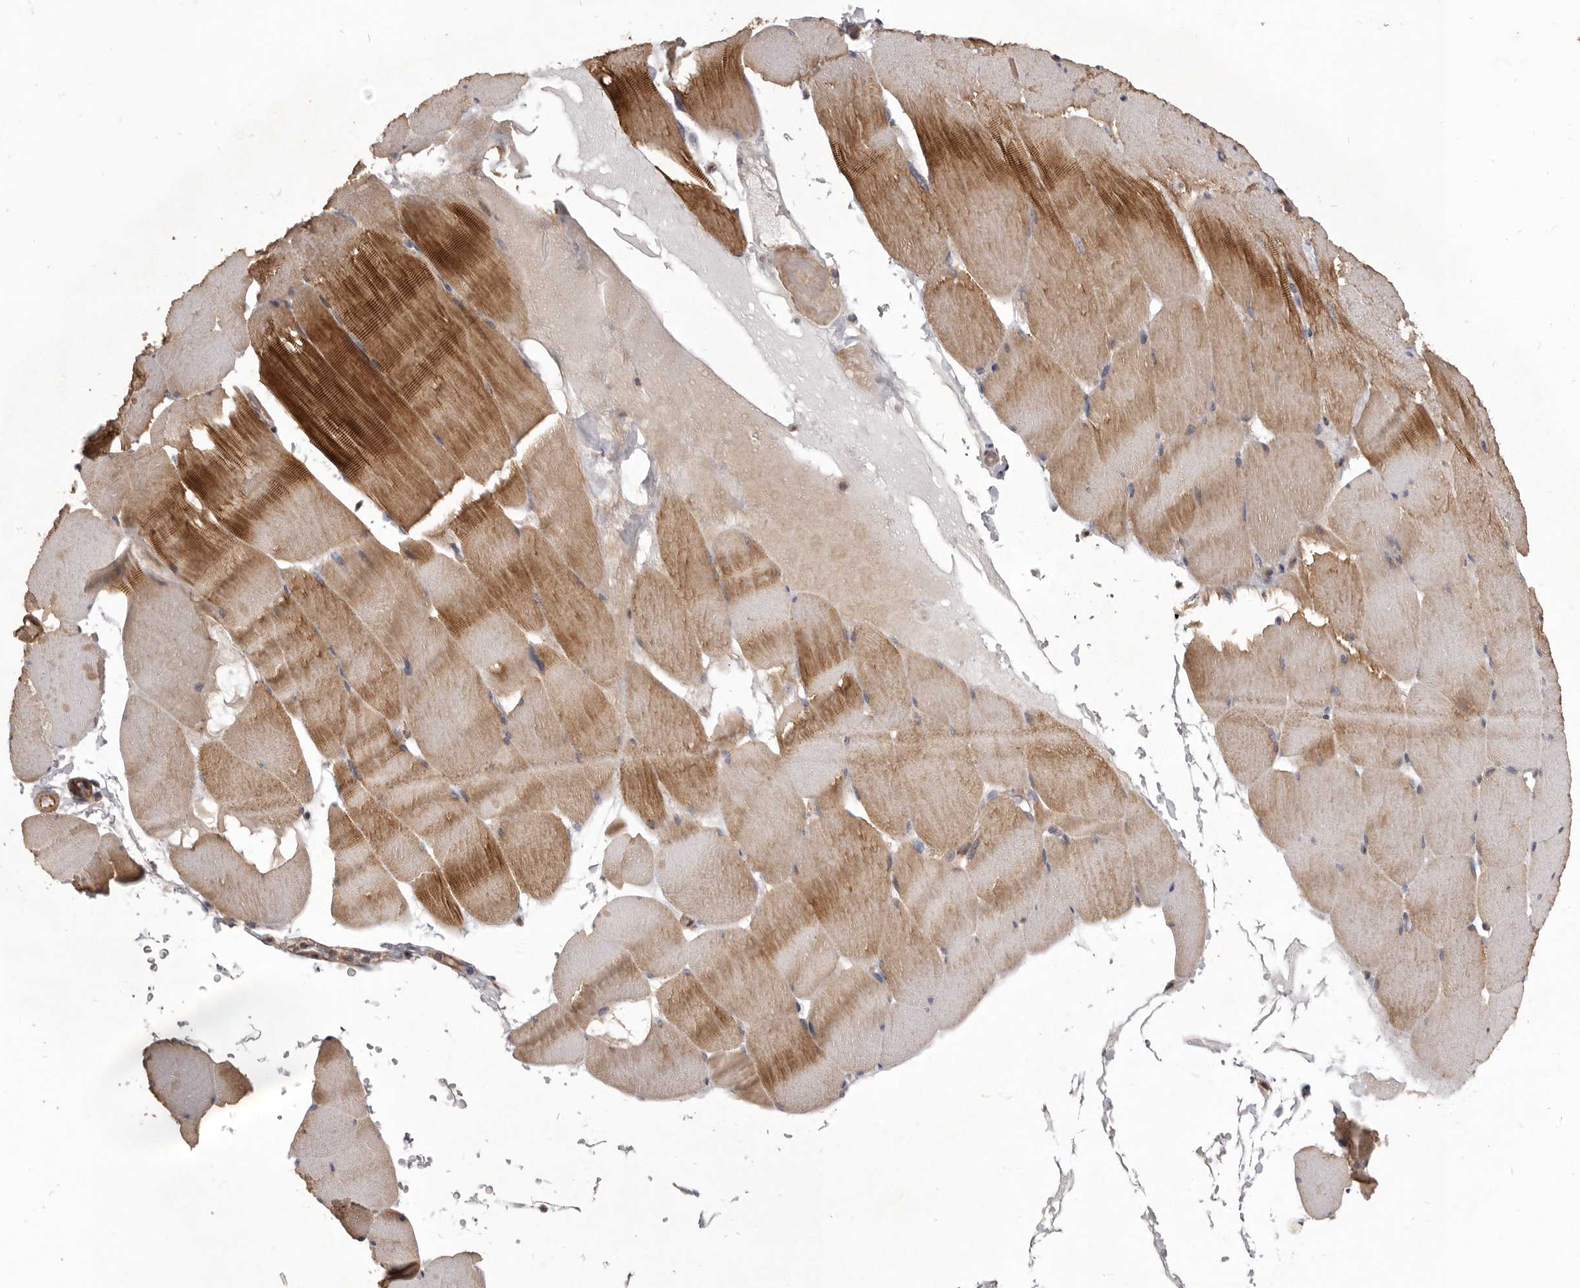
{"staining": {"intensity": "strong", "quantity": "25%-75%", "location": "cytoplasmic/membranous"}, "tissue": "skeletal muscle", "cell_type": "Myocytes", "image_type": "normal", "snomed": [{"axis": "morphology", "description": "Normal tissue, NOS"}, {"axis": "topography", "description": "Skeletal muscle"}], "caption": "Skeletal muscle stained with a brown dye displays strong cytoplasmic/membranous positive expression in about 25%-75% of myocytes.", "gene": "VPS45", "patient": {"sex": "male", "age": 62}}